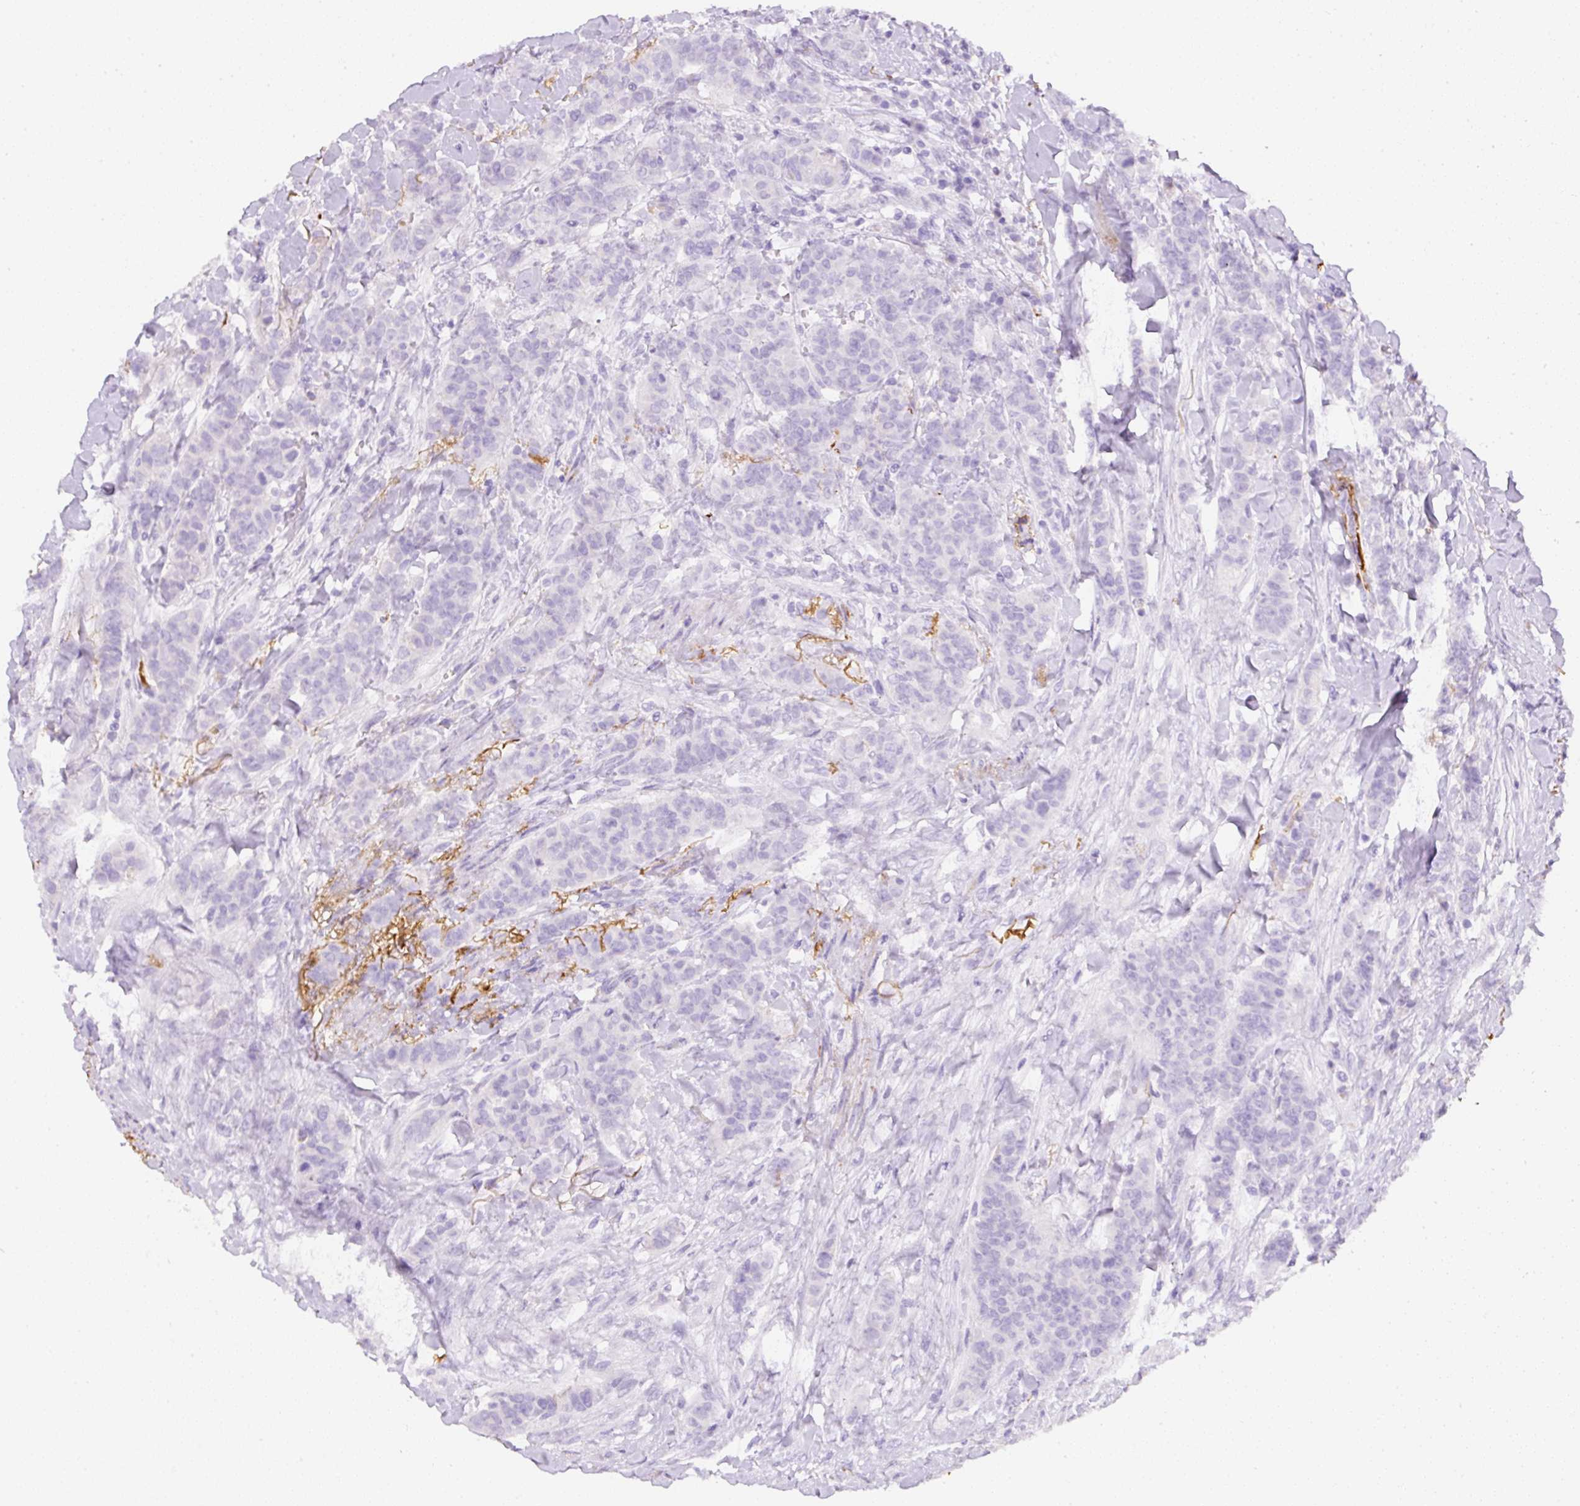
{"staining": {"intensity": "negative", "quantity": "none", "location": "none"}, "tissue": "breast cancer", "cell_type": "Tumor cells", "image_type": "cancer", "snomed": [{"axis": "morphology", "description": "Duct carcinoma"}, {"axis": "topography", "description": "Breast"}], "caption": "Immunohistochemical staining of breast intraductal carcinoma shows no significant staining in tumor cells.", "gene": "APCS", "patient": {"sex": "female", "age": 40}}